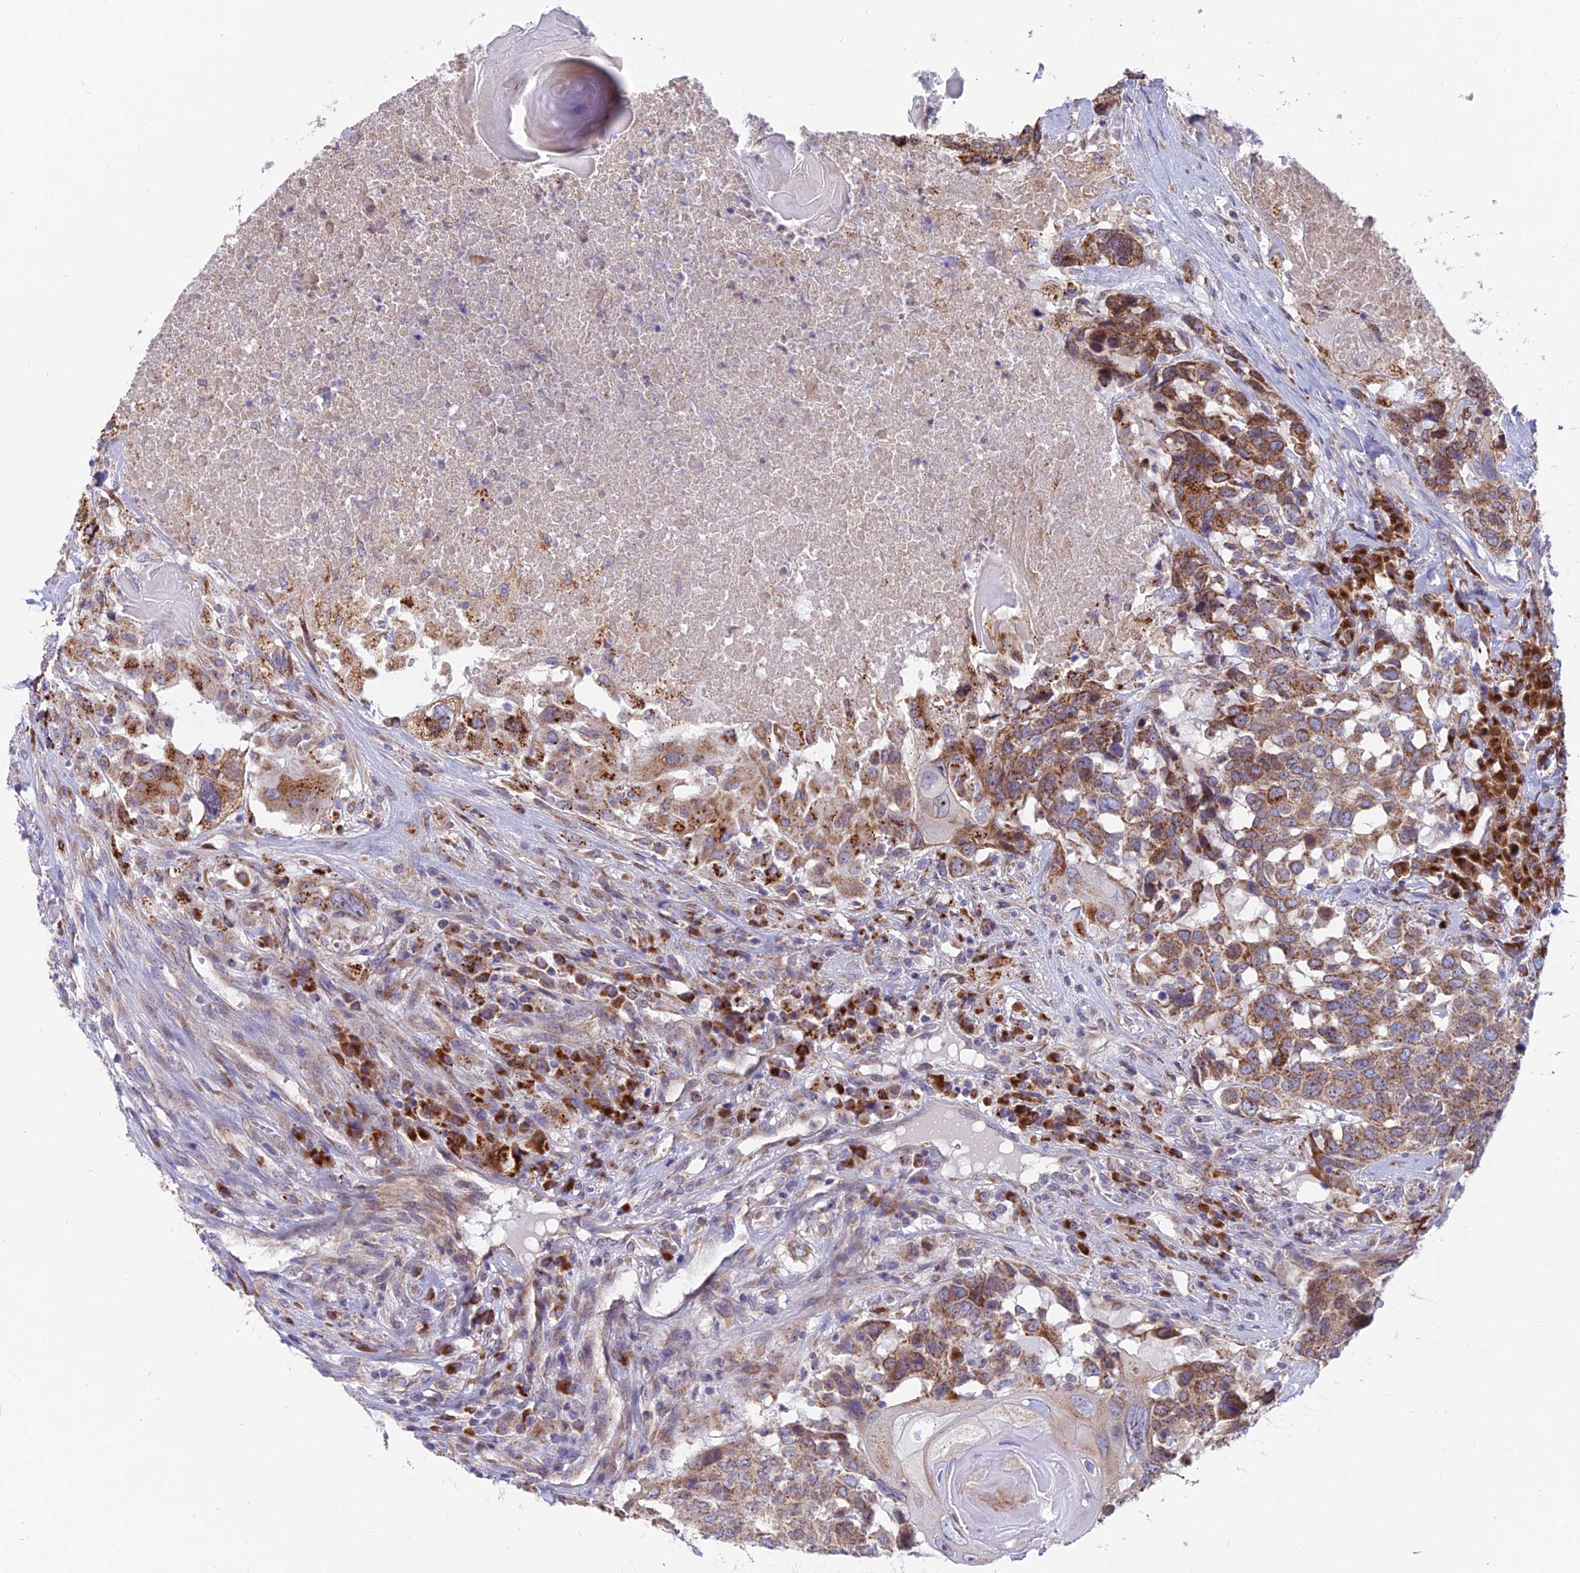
{"staining": {"intensity": "moderate", "quantity": ">75%", "location": "cytoplasmic/membranous"}, "tissue": "head and neck cancer", "cell_type": "Tumor cells", "image_type": "cancer", "snomed": [{"axis": "morphology", "description": "Squamous cell carcinoma, NOS"}, {"axis": "topography", "description": "Head-Neck"}], "caption": "This histopathology image exhibits head and neck squamous cell carcinoma stained with IHC to label a protein in brown. The cytoplasmic/membranous of tumor cells show moderate positivity for the protein. Nuclei are counter-stained blue.", "gene": "TBC1D20", "patient": {"sex": "male", "age": 66}}